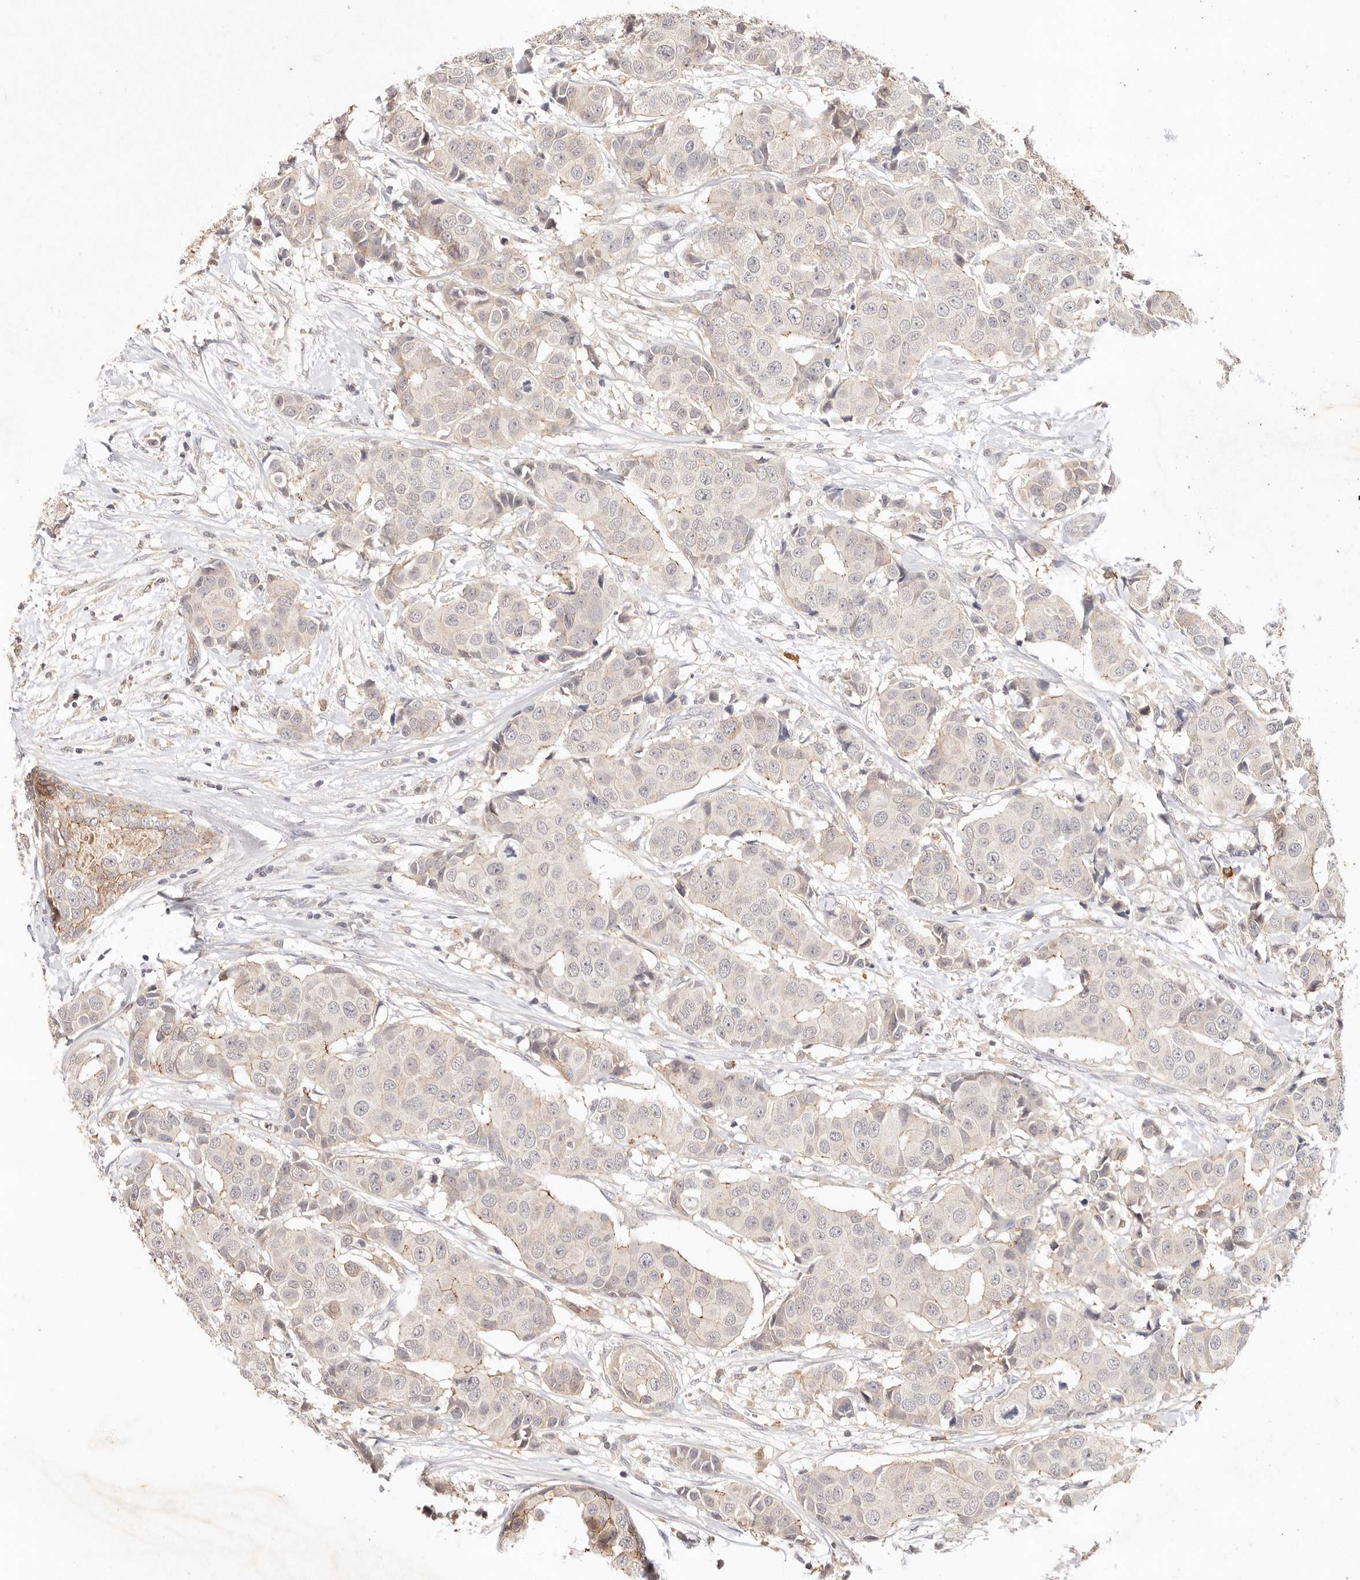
{"staining": {"intensity": "weak", "quantity": "<25%", "location": "cytoplasmic/membranous"}, "tissue": "breast cancer", "cell_type": "Tumor cells", "image_type": "cancer", "snomed": [{"axis": "morphology", "description": "Normal tissue, NOS"}, {"axis": "morphology", "description": "Duct carcinoma"}, {"axis": "topography", "description": "Breast"}], "caption": "Tumor cells are negative for brown protein staining in breast intraductal carcinoma.", "gene": "CXADR", "patient": {"sex": "female", "age": 39}}